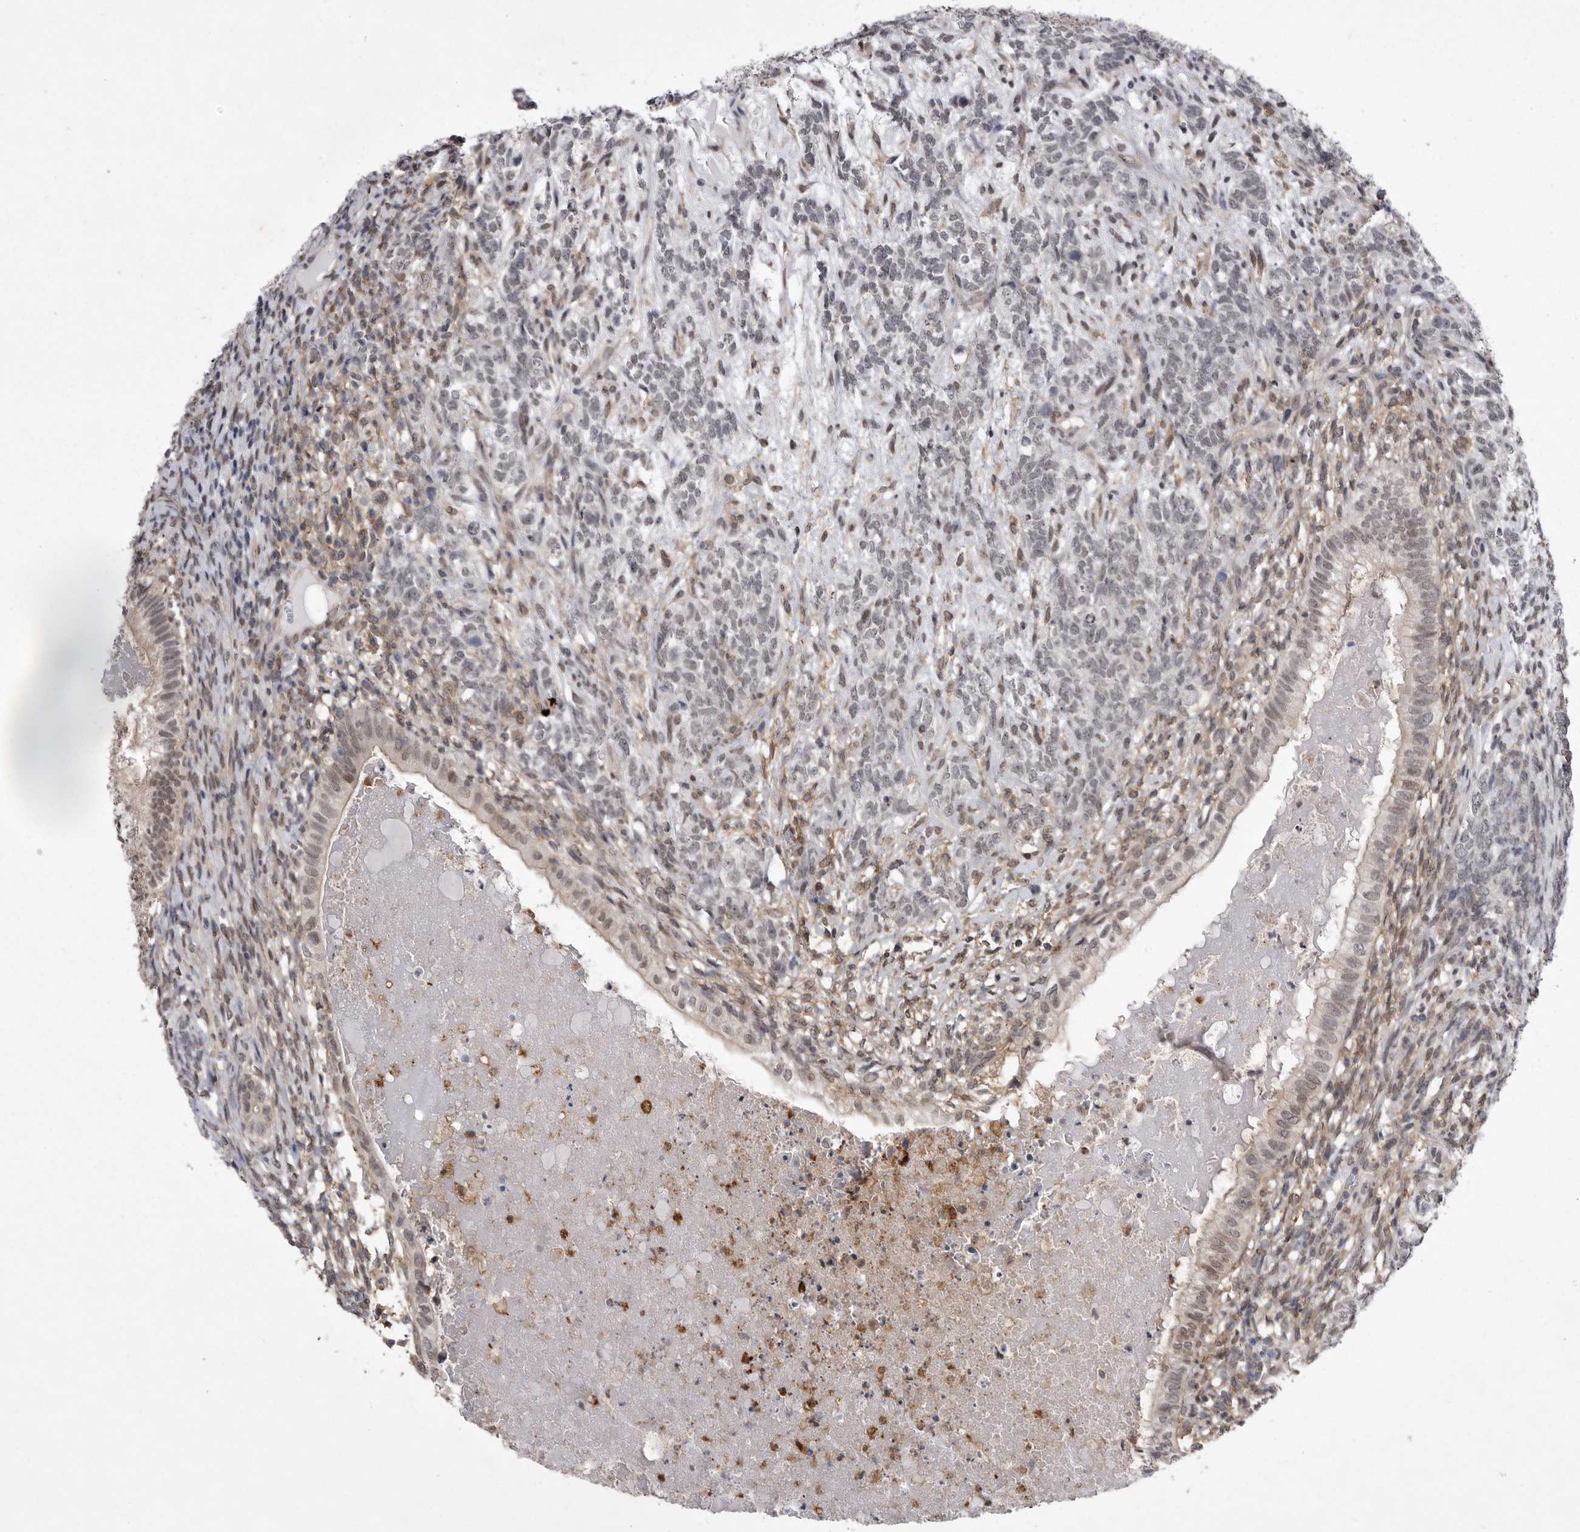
{"staining": {"intensity": "weak", "quantity": "<25%", "location": "nuclear"}, "tissue": "testis cancer", "cell_type": "Tumor cells", "image_type": "cancer", "snomed": [{"axis": "morphology", "description": "Seminoma, NOS"}, {"axis": "morphology", "description": "Carcinoma, Embryonal, NOS"}, {"axis": "topography", "description": "Testis"}], "caption": "This is an immunohistochemistry (IHC) photomicrograph of human testis cancer (embryonal carcinoma). There is no positivity in tumor cells.", "gene": "ABL1", "patient": {"sex": "male", "age": 28}}